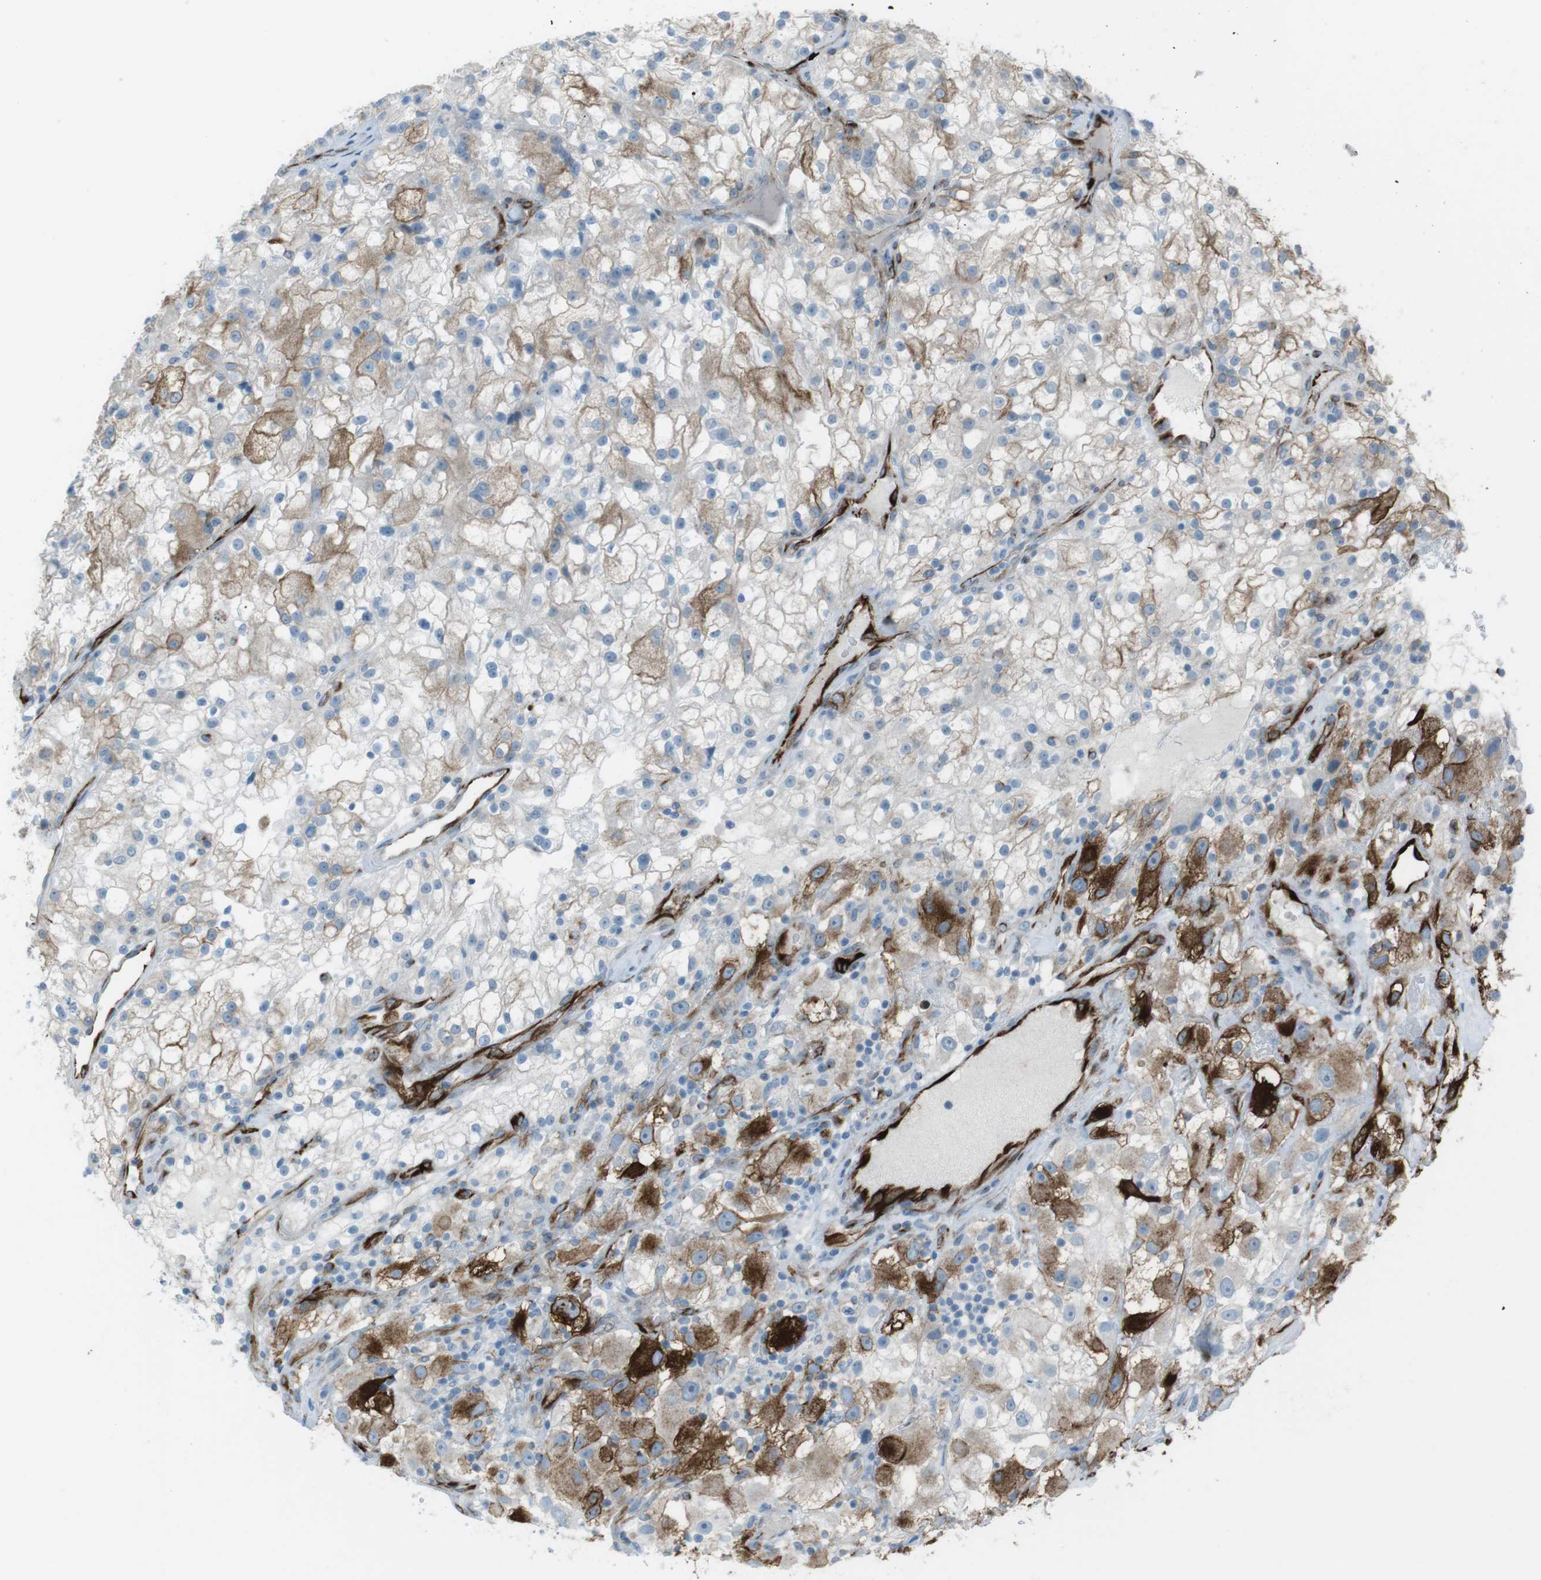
{"staining": {"intensity": "moderate", "quantity": "25%-75%", "location": "cytoplasmic/membranous"}, "tissue": "renal cancer", "cell_type": "Tumor cells", "image_type": "cancer", "snomed": [{"axis": "morphology", "description": "Adenocarcinoma, NOS"}, {"axis": "topography", "description": "Kidney"}], "caption": "The micrograph displays immunohistochemical staining of adenocarcinoma (renal). There is moderate cytoplasmic/membranous expression is present in about 25%-75% of tumor cells.", "gene": "TUBB2A", "patient": {"sex": "female", "age": 52}}